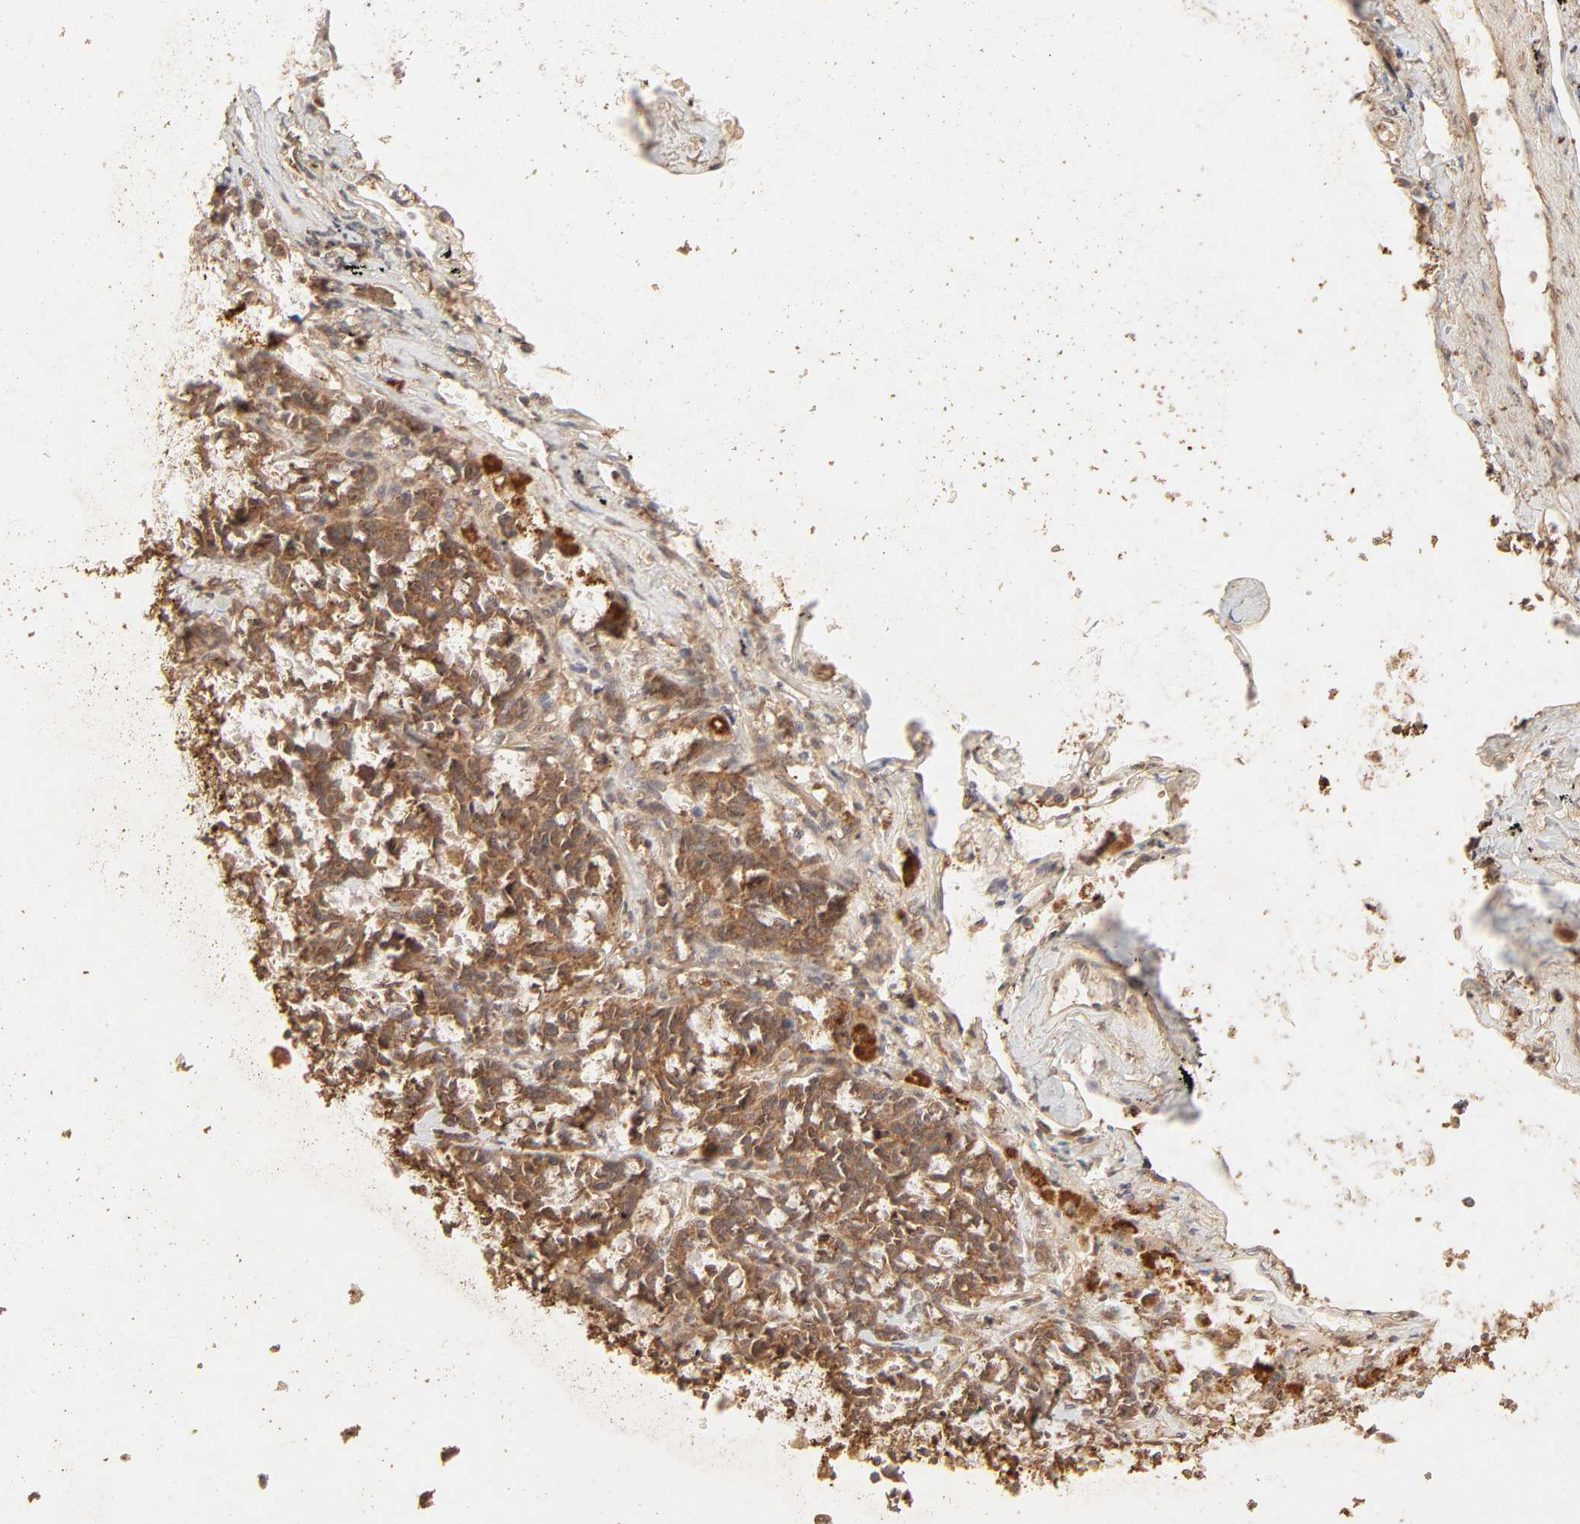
{"staining": {"intensity": "strong", "quantity": ">75%", "location": "cytoplasmic/membranous"}, "tissue": "lung cancer", "cell_type": "Tumor cells", "image_type": "cancer", "snomed": [{"axis": "morphology", "description": "Neoplasm, malignant, NOS"}, {"axis": "topography", "description": "Lung"}], "caption": "Protein expression analysis of human lung malignant neoplasm reveals strong cytoplasmic/membranous positivity in approximately >75% of tumor cells.", "gene": "EPS8", "patient": {"sex": "female", "age": 58}}